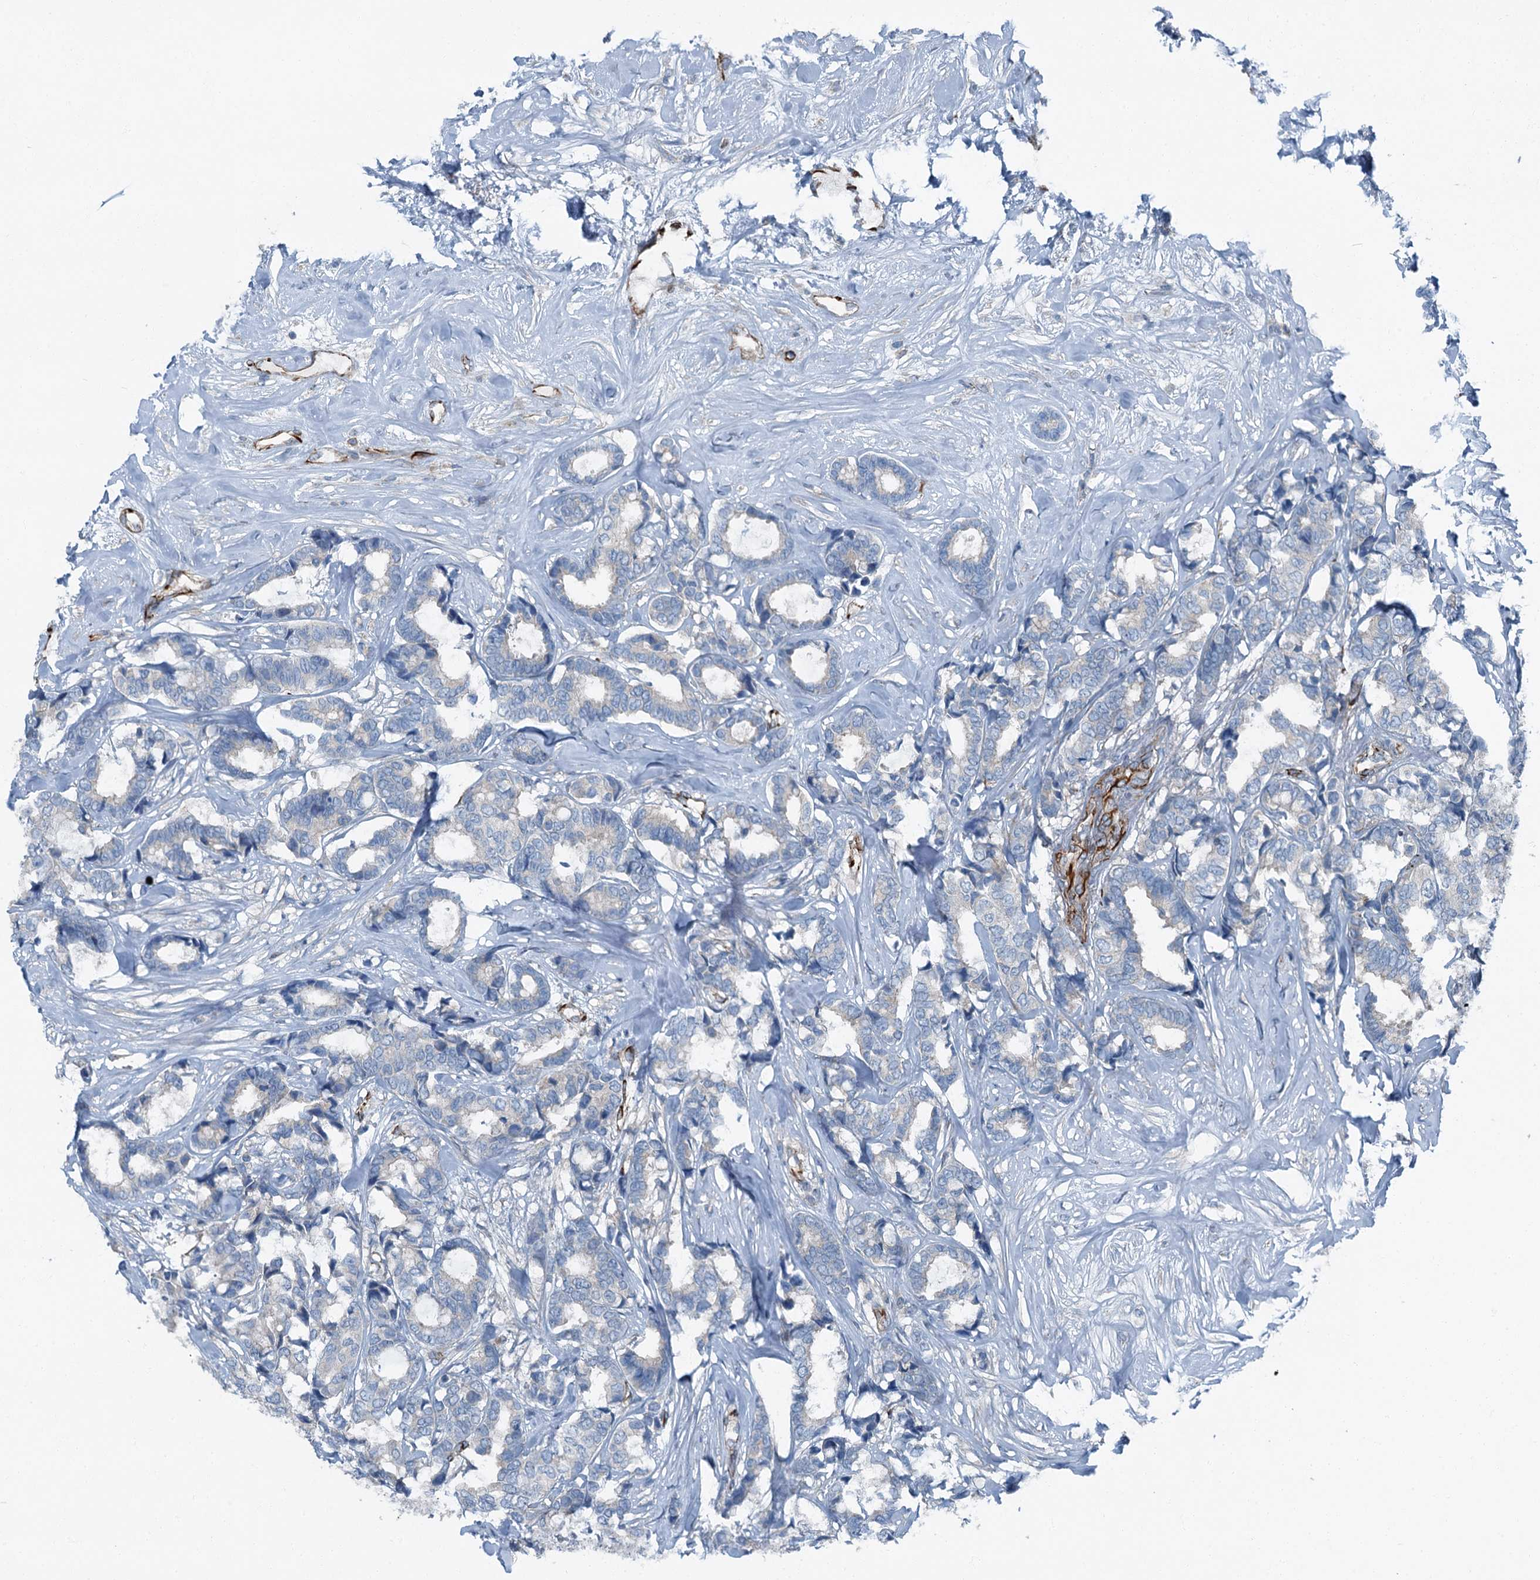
{"staining": {"intensity": "negative", "quantity": "none", "location": "none"}, "tissue": "breast cancer", "cell_type": "Tumor cells", "image_type": "cancer", "snomed": [{"axis": "morphology", "description": "Duct carcinoma"}, {"axis": "topography", "description": "Breast"}], "caption": "Immunohistochemical staining of human breast invasive ductal carcinoma demonstrates no significant positivity in tumor cells.", "gene": "AXL", "patient": {"sex": "female", "age": 87}}